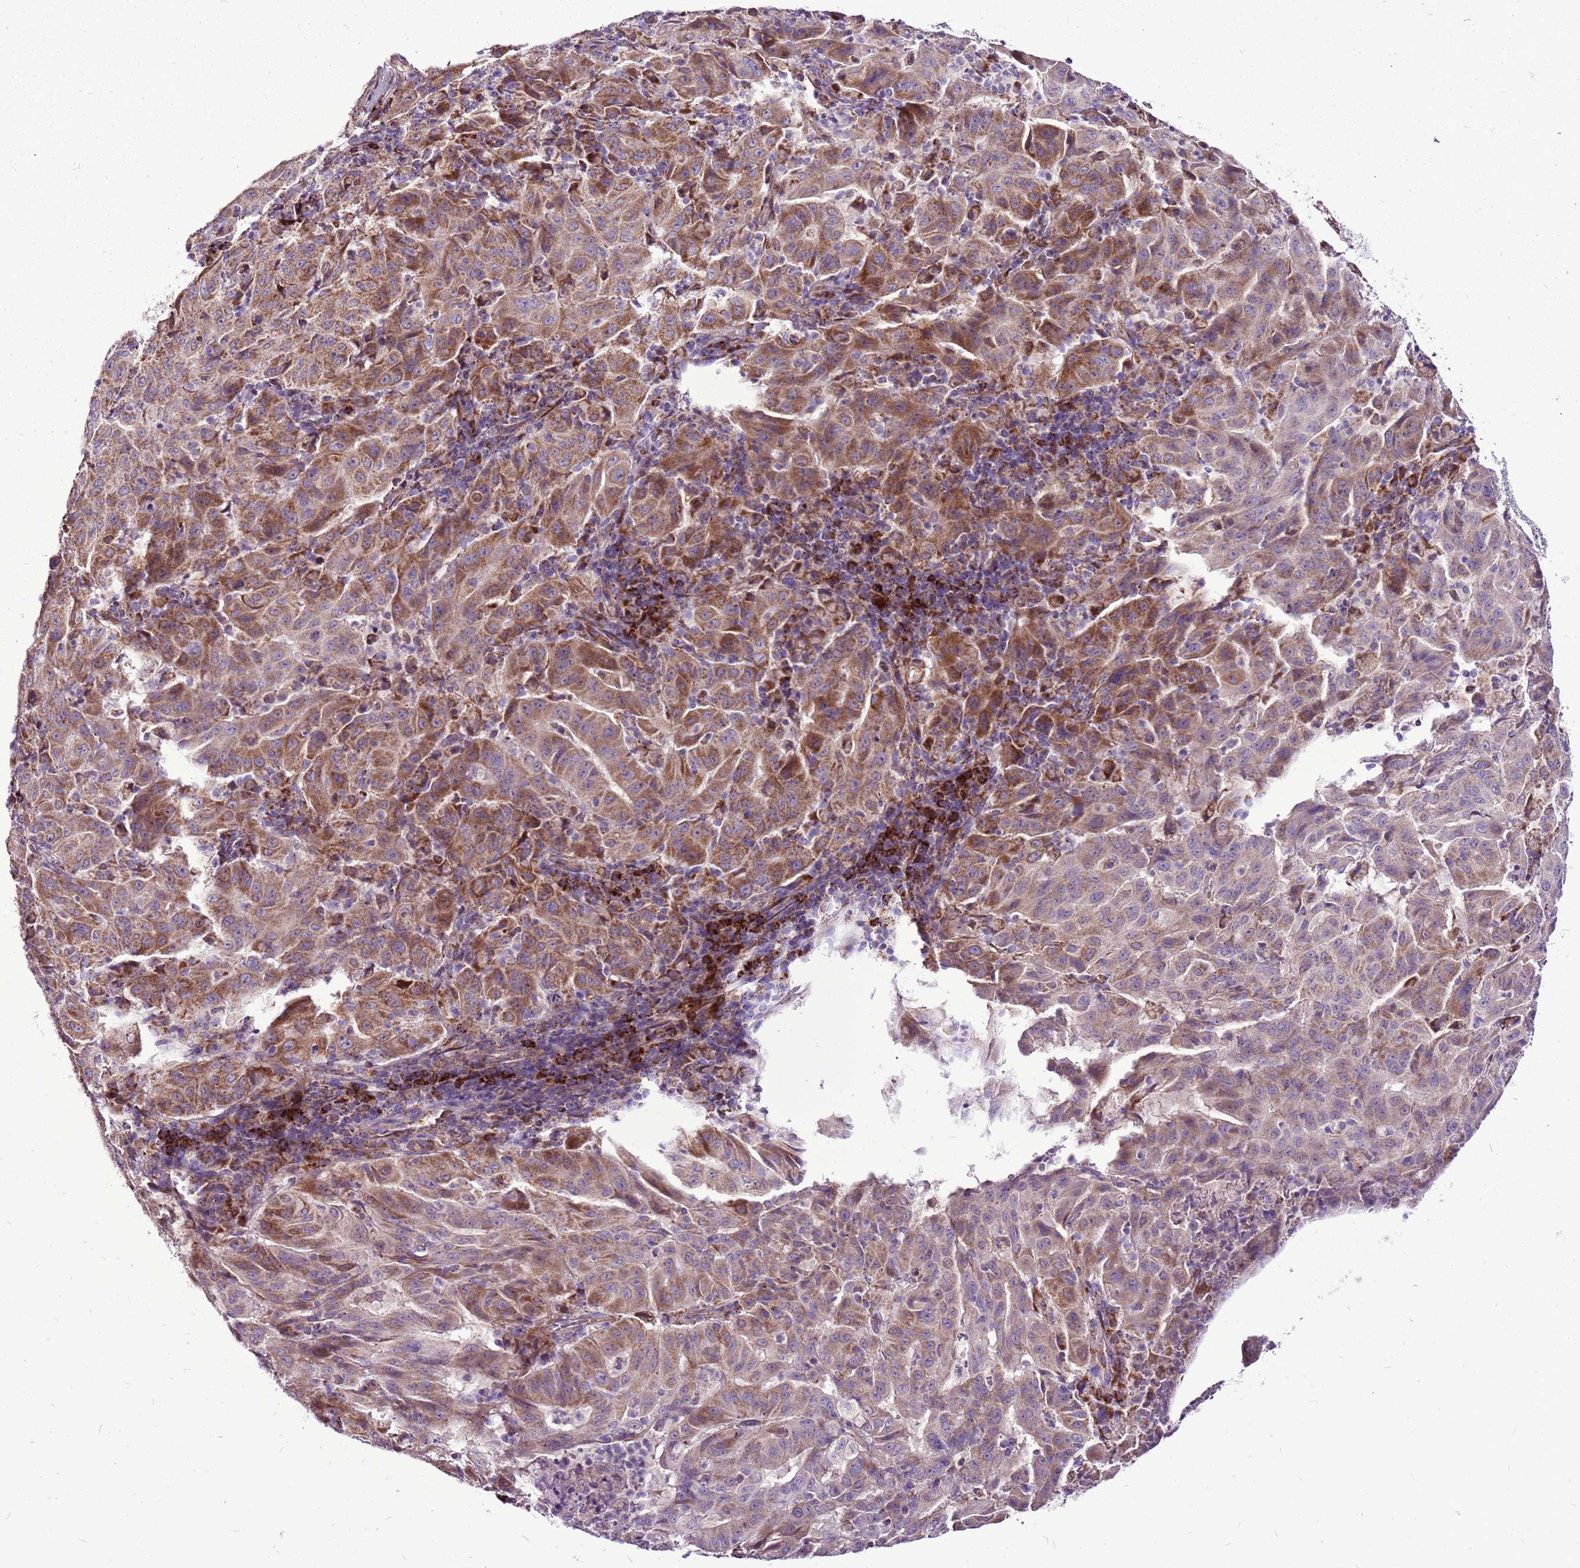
{"staining": {"intensity": "moderate", "quantity": ">75%", "location": "cytoplasmic/membranous"}, "tissue": "pancreatic cancer", "cell_type": "Tumor cells", "image_type": "cancer", "snomed": [{"axis": "morphology", "description": "Adenocarcinoma, NOS"}, {"axis": "topography", "description": "Pancreas"}], "caption": "Adenocarcinoma (pancreatic) stained for a protein exhibits moderate cytoplasmic/membranous positivity in tumor cells. (brown staining indicates protein expression, while blue staining denotes nuclei).", "gene": "GCDH", "patient": {"sex": "male", "age": 63}}